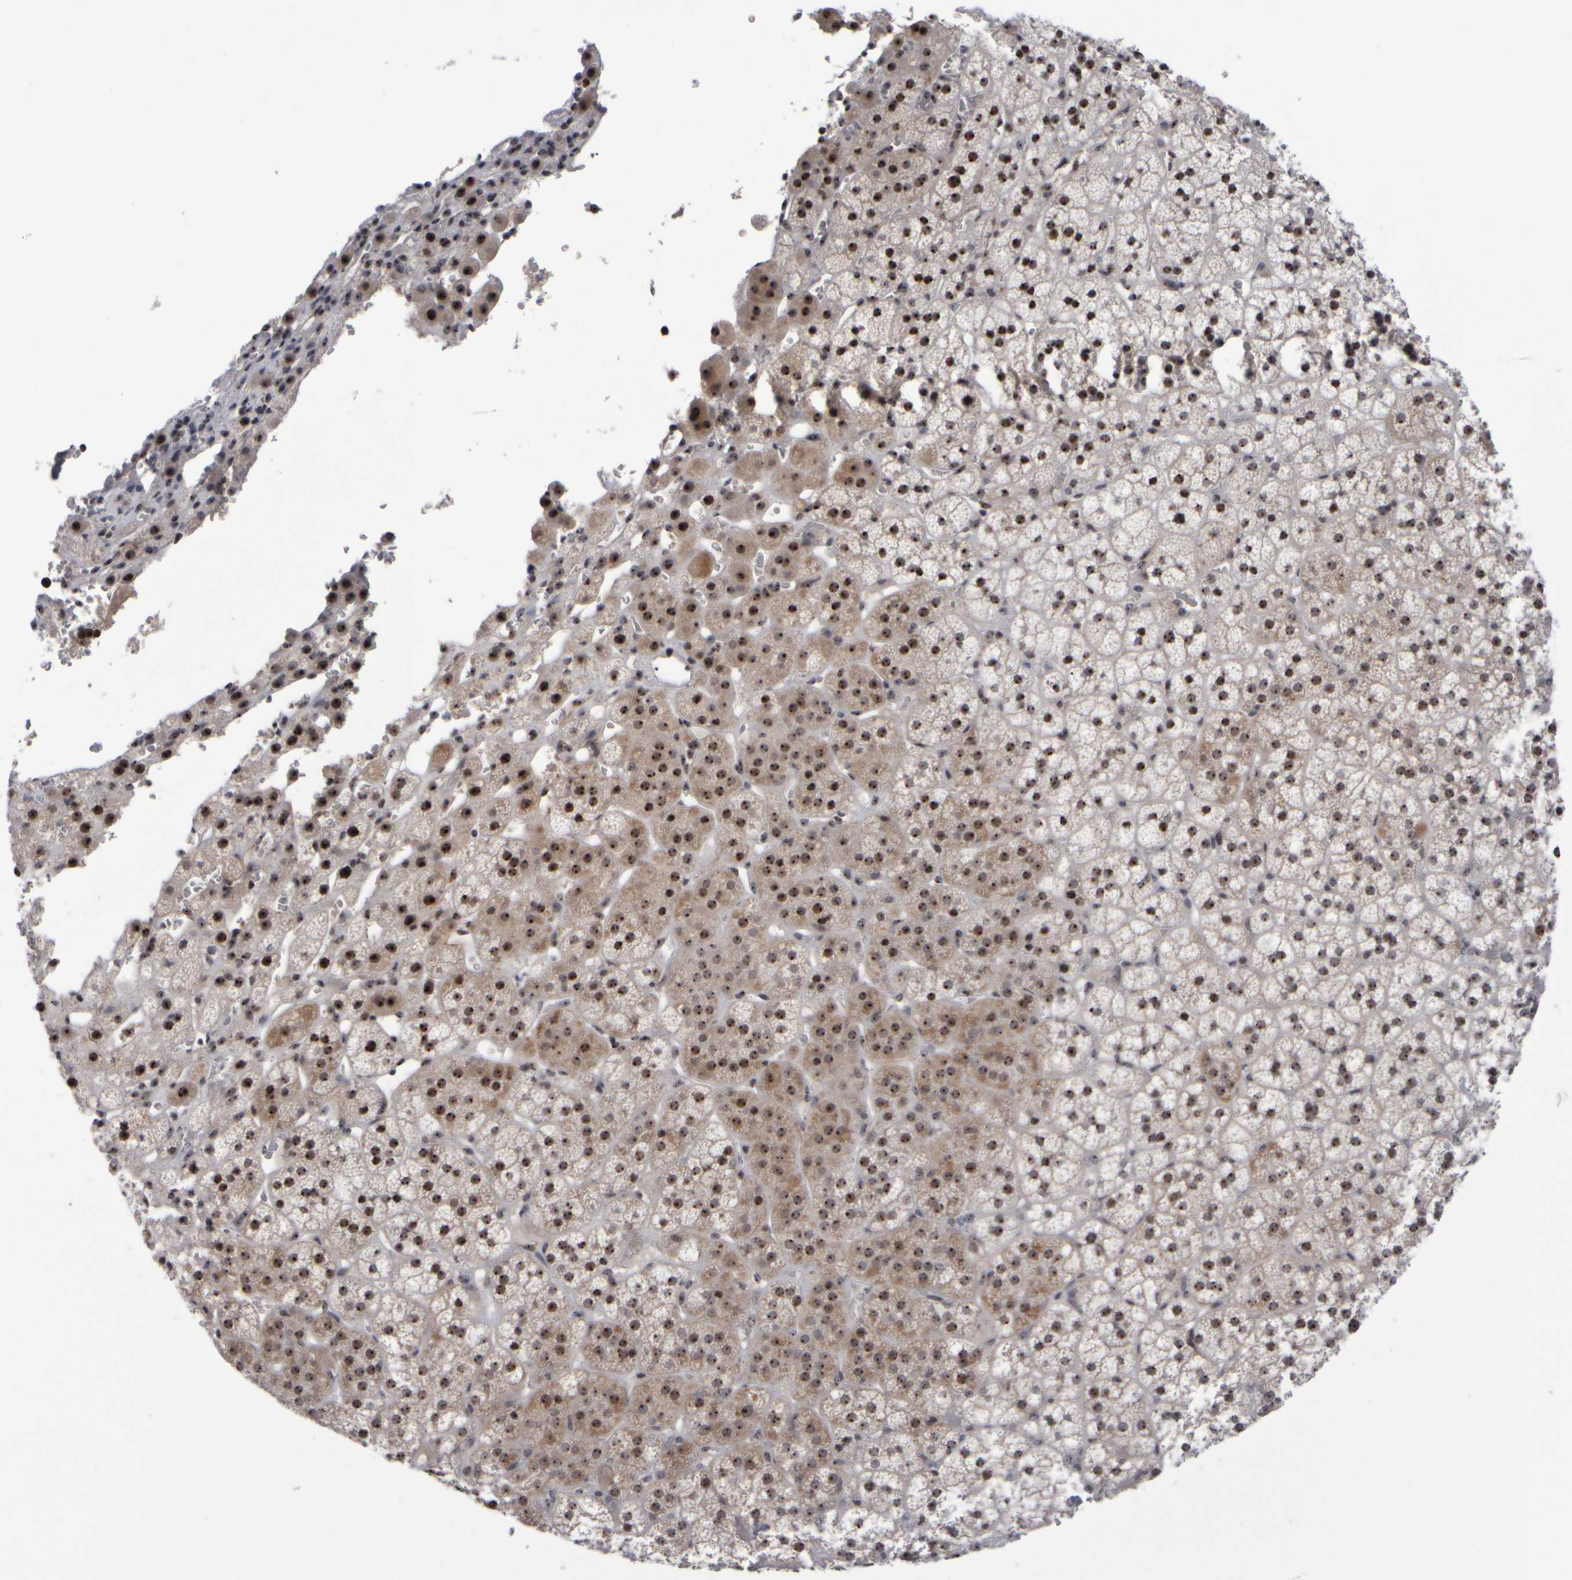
{"staining": {"intensity": "strong", "quantity": ">75%", "location": "cytoplasmic/membranous,nuclear"}, "tissue": "adrenal gland", "cell_type": "Glandular cells", "image_type": "normal", "snomed": [{"axis": "morphology", "description": "Normal tissue, NOS"}, {"axis": "topography", "description": "Adrenal gland"}], "caption": "This micrograph shows IHC staining of unremarkable adrenal gland, with high strong cytoplasmic/membranous,nuclear positivity in approximately >75% of glandular cells.", "gene": "SURF6", "patient": {"sex": "female", "age": 44}}